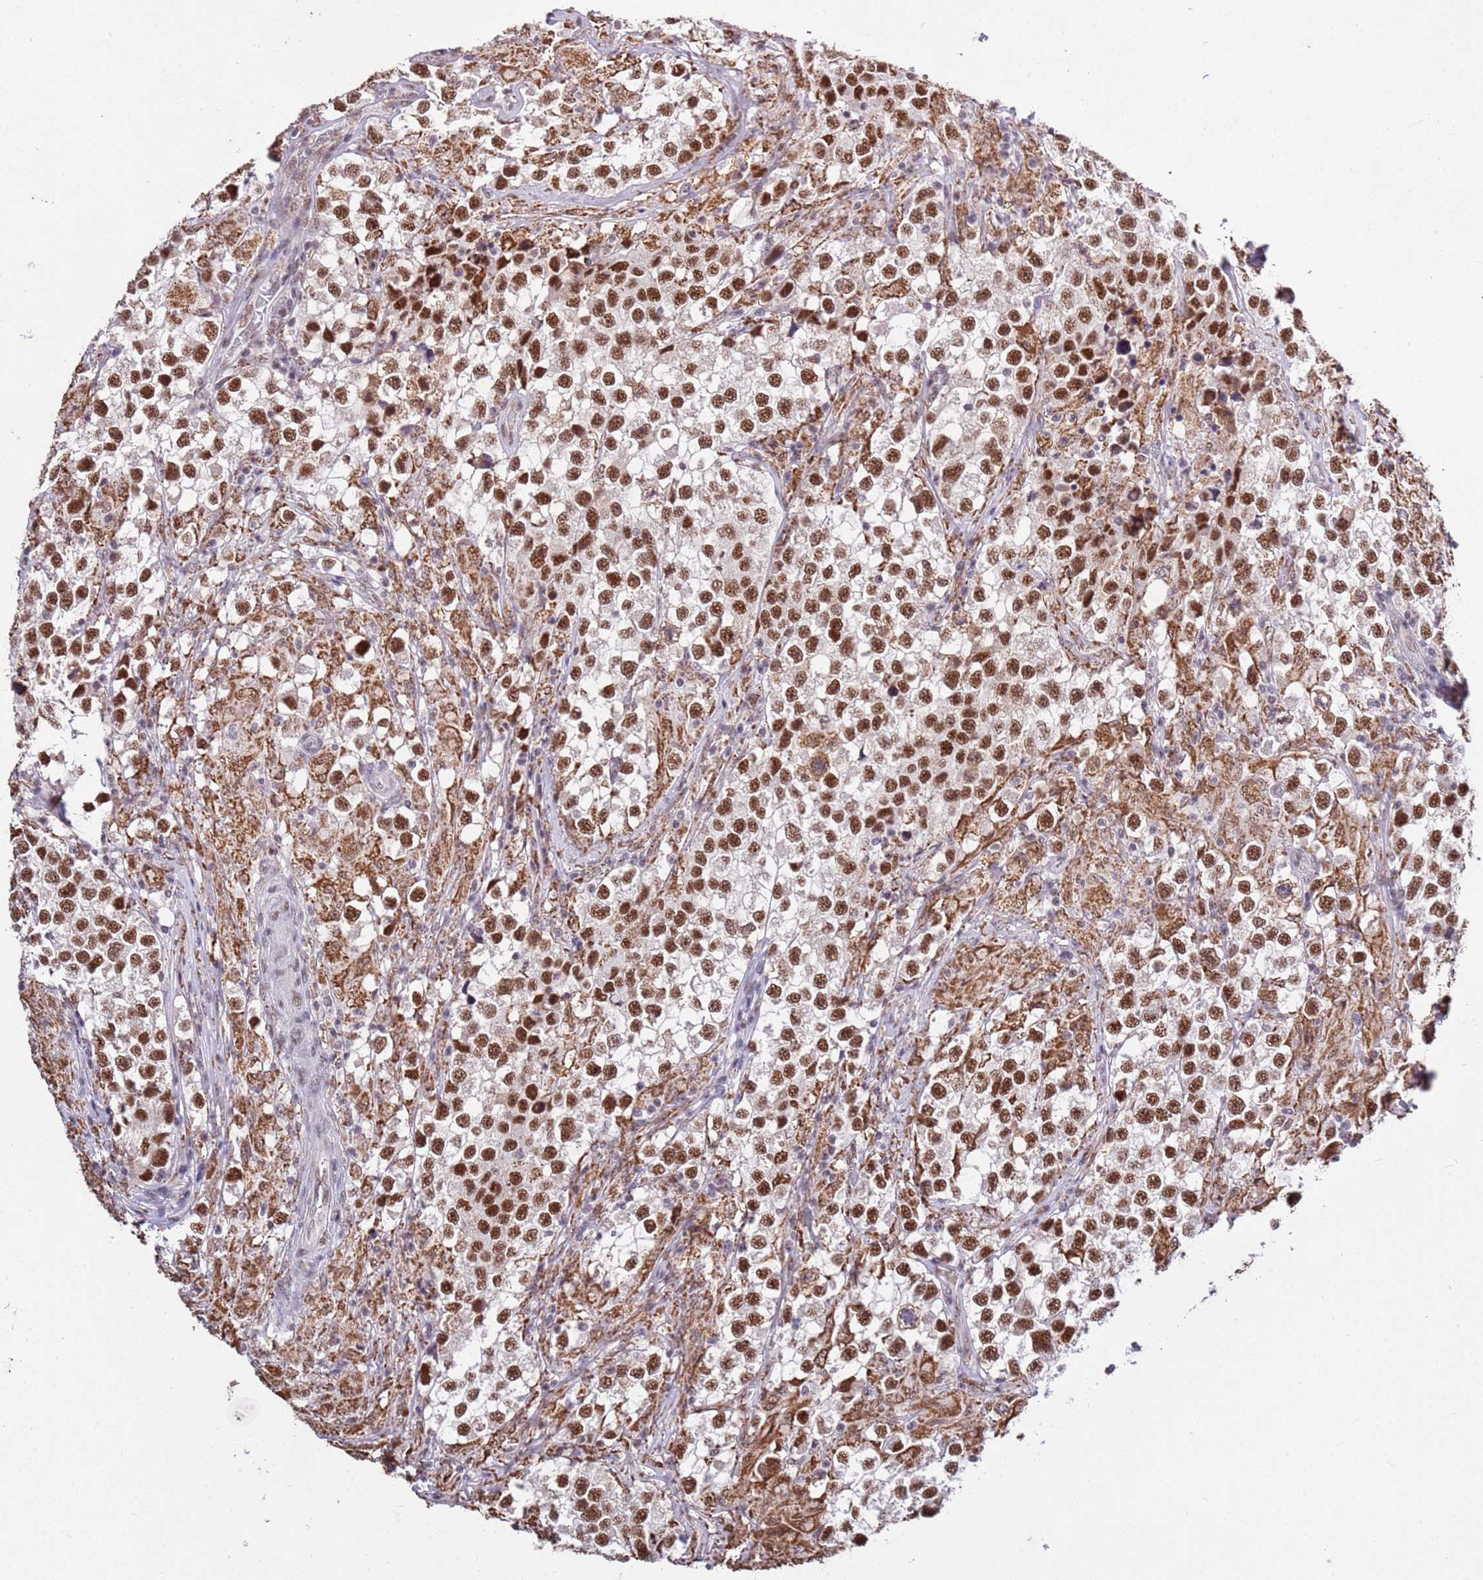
{"staining": {"intensity": "strong", "quantity": ">75%", "location": "nuclear"}, "tissue": "testis cancer", "cell_type": "Tumor cells", "image_type": "cancer", "snomed": [{"axis": "morphology", "description": "Seminoma, NOS"}, {"axis": "topography", "description": "Testis"}], "caption": "Immunohistochemical staining of testis seminoma reveals strong nuclear protein expression in about >75% of tumor cells. (IHC, brightfield microscopy, high magnification).", "gene": "AKAP8L", "patient": {"sex": "male", "age": 46}}